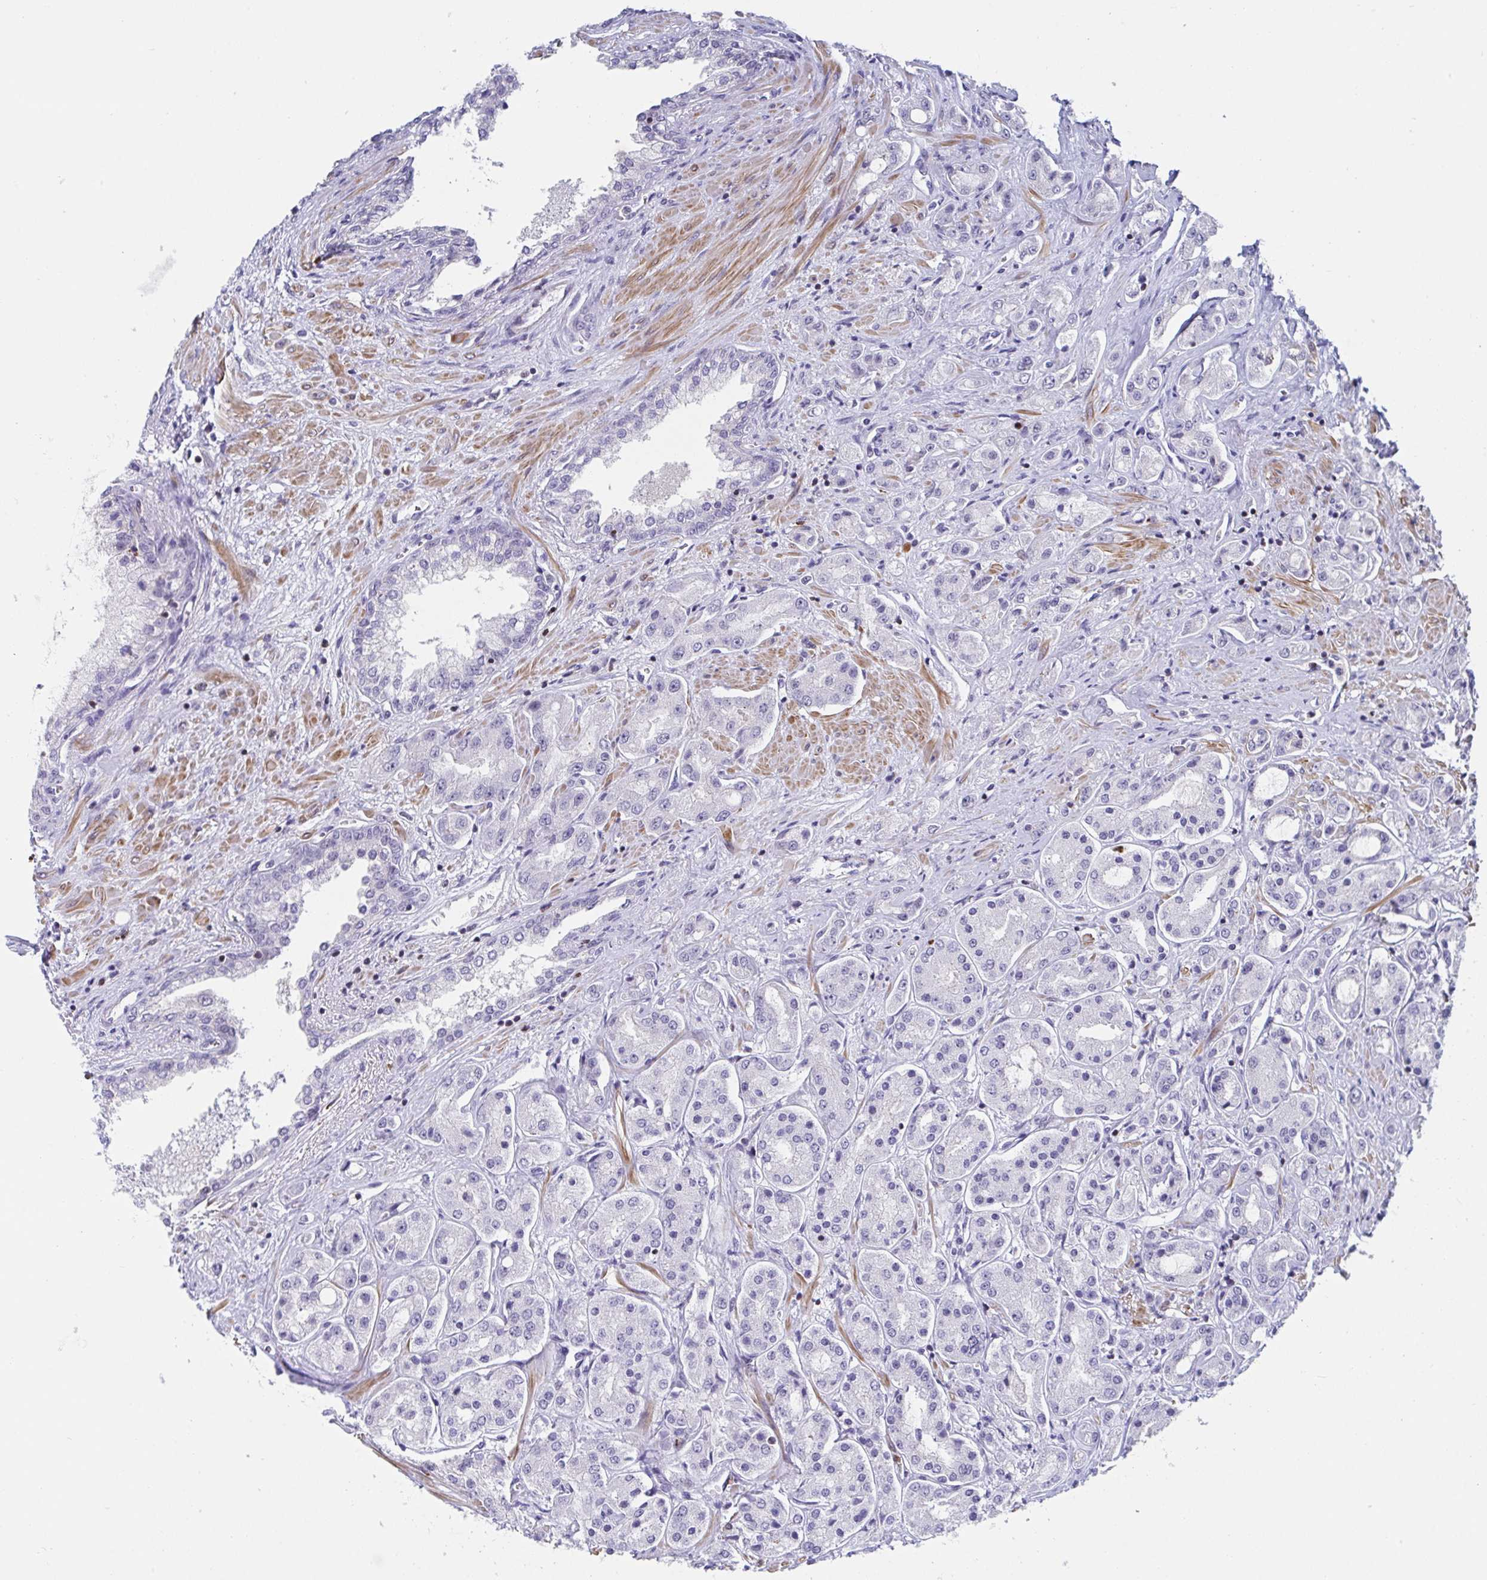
{"staining": {"intensity": "negative", "quantity": "none", "location": "none"}, "tissue": "prostate cancer", "cell_type": "Tumor cells", "image_type": "cancer", "snomed": [{"axis": "morphology", "description": "Adenocarcinoma, High grade"}, {"axis": "topography", "description": "Prostate"}], "caption": "Image shows no significant protein expression in tumor cells of prostate cancer (adenocarcinoma (high-grade)). (Brightfield microscopy of DAB immunohistochemistry at high magnification).", "gene": "WDR72", "patient": {"sex": "male", "age": 67}}